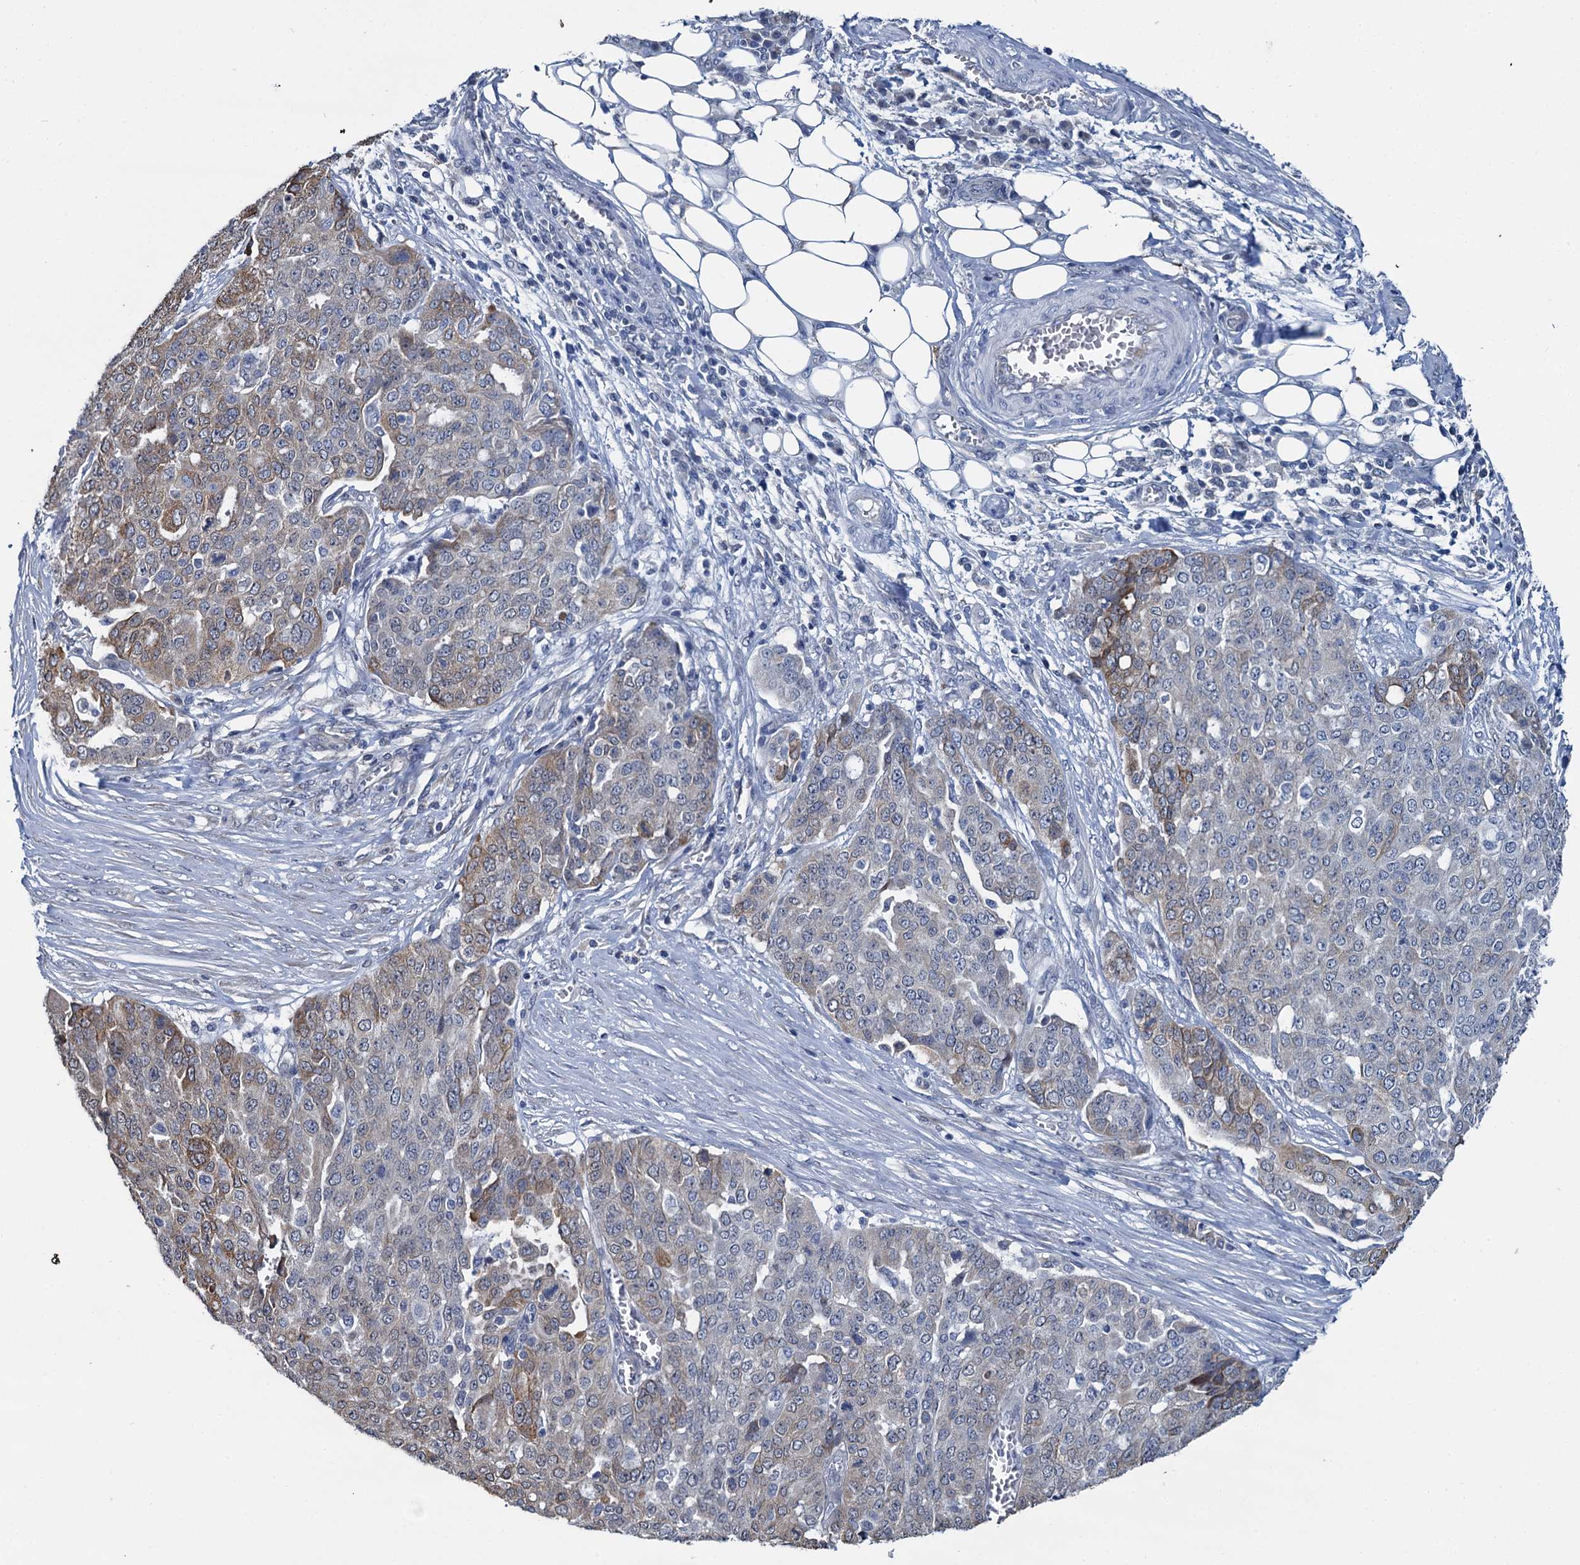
{"staining": {"intensity": "weak", "quantity": "<25%", "location": "cytoplasmic/membranous"}, "tissue": "ovarian cancer", "cell_type": "Tumor cells", "image_type": "cancer", "snomed": [{"axis": "morphology", "description": "Cystadenocarcinoma, serous, NOS"}, {"axis": "topography", "description": "Soft tissue"}, {"axis": "topography", "description": "Ovary"}], "caption": "This is an immunohistochemistry histopathology image of human ovarian cancer (serous cystadenocarcinoma). There is no positivity in tumor cells.", "gene": "MIOX", "patient": {"sex": "female", "age": 57}}